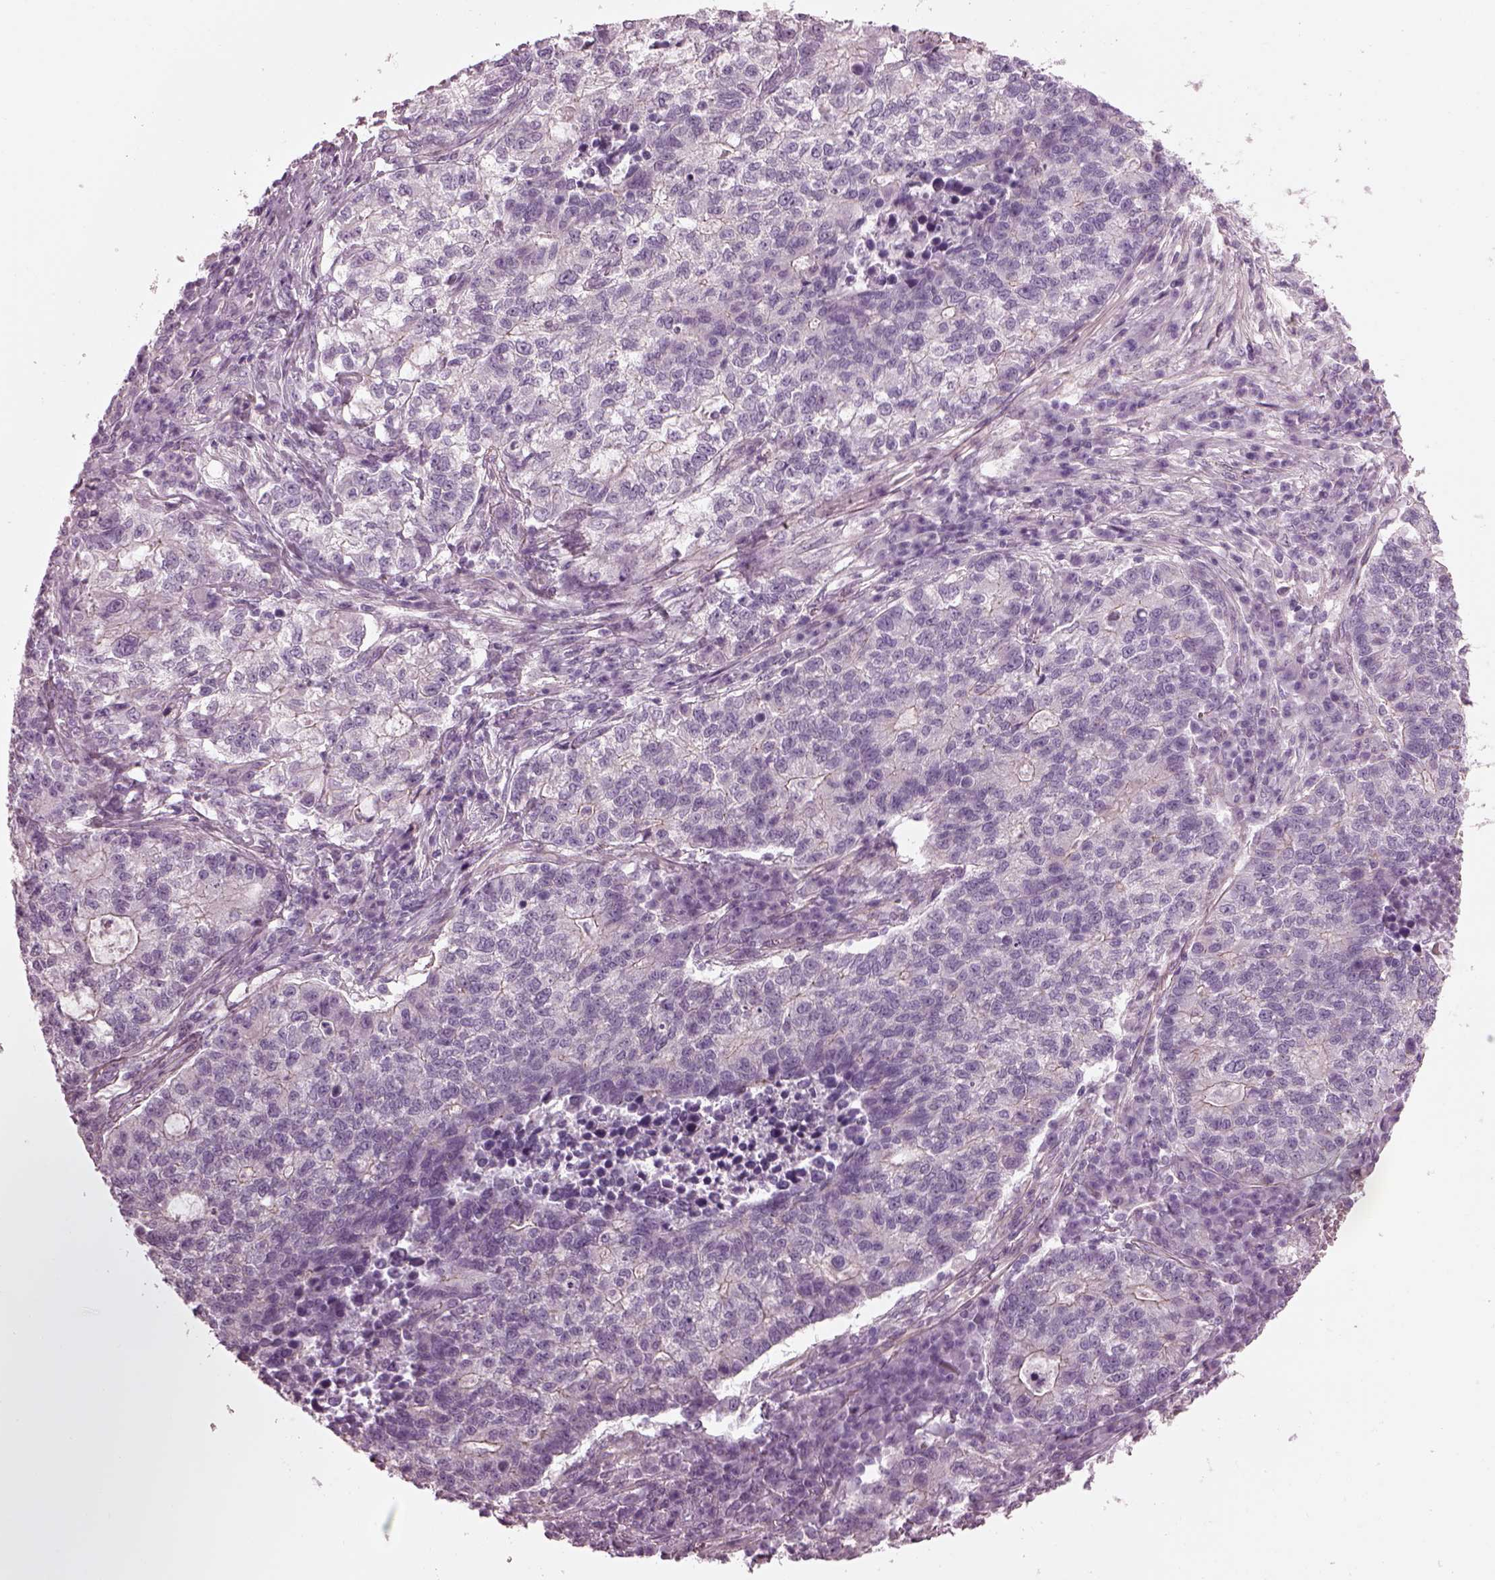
{"staining": {"intensity": "negative", "quantity": "none", "location": "none"}, "tissue": "lung cancer", "cell_type": "Tumor cells", "image_type": "cancer", "snomed": [{"axis": "morphology", "description": "Adenocarcinoma, NOS"}, {"axis": "topography", "description": "Lung"}], "caption": "High magnification brightfield microscopy of lung cancer (adenocarcinoma) stained with DAB (brown) and counterstained with hematoxylin (blue): tumor cells show no significant positivity. The staining was performed using DAB (3,3'-diaminobenzidine) to visualize the protein expression in brown, while the nuclei were stained in blue with hematoxylin (Magnification: 20x).", "gene": "BFSP1", "patient": {"sex": "male", "age": 57}}